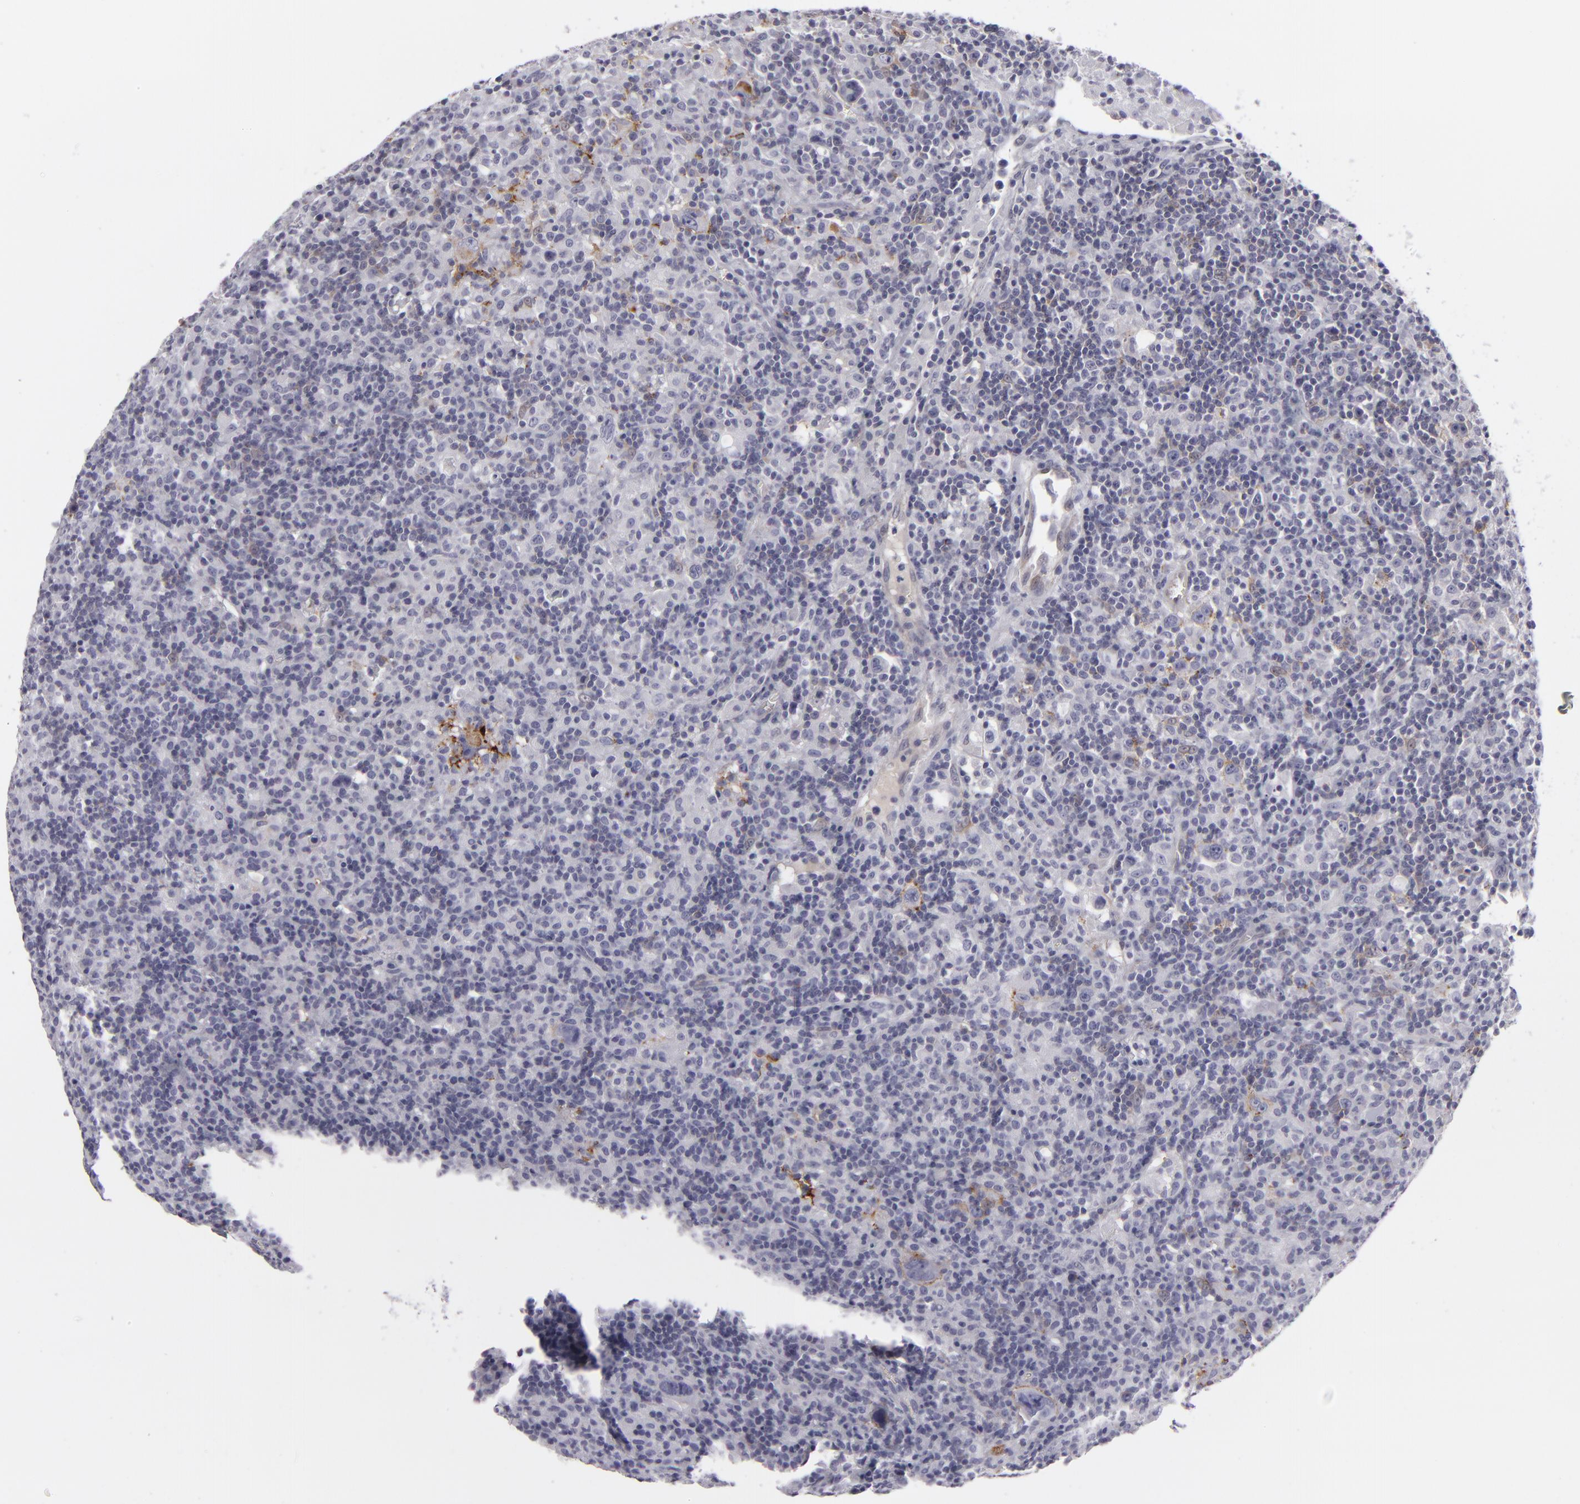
{"staining": {"intensity": "negative", "quantity": "none", "location": "none"}, "tissue": "lymphoma", "cell_type": "Tumor cells", "image_type": "cancer", "snomed": [{"axis": "morphology", "description": "Hodgkin's disease, NOS"}, {"axis": "topography", "description": "Lymph node"}], "caption": "An IHC micrograph of lymphoma is shown. There is no staining in tumor cells of lymphoma. Nuclei are stained in blue.", "gene": "ALCAM", "patient": {"sex": "male", "age": 46}}